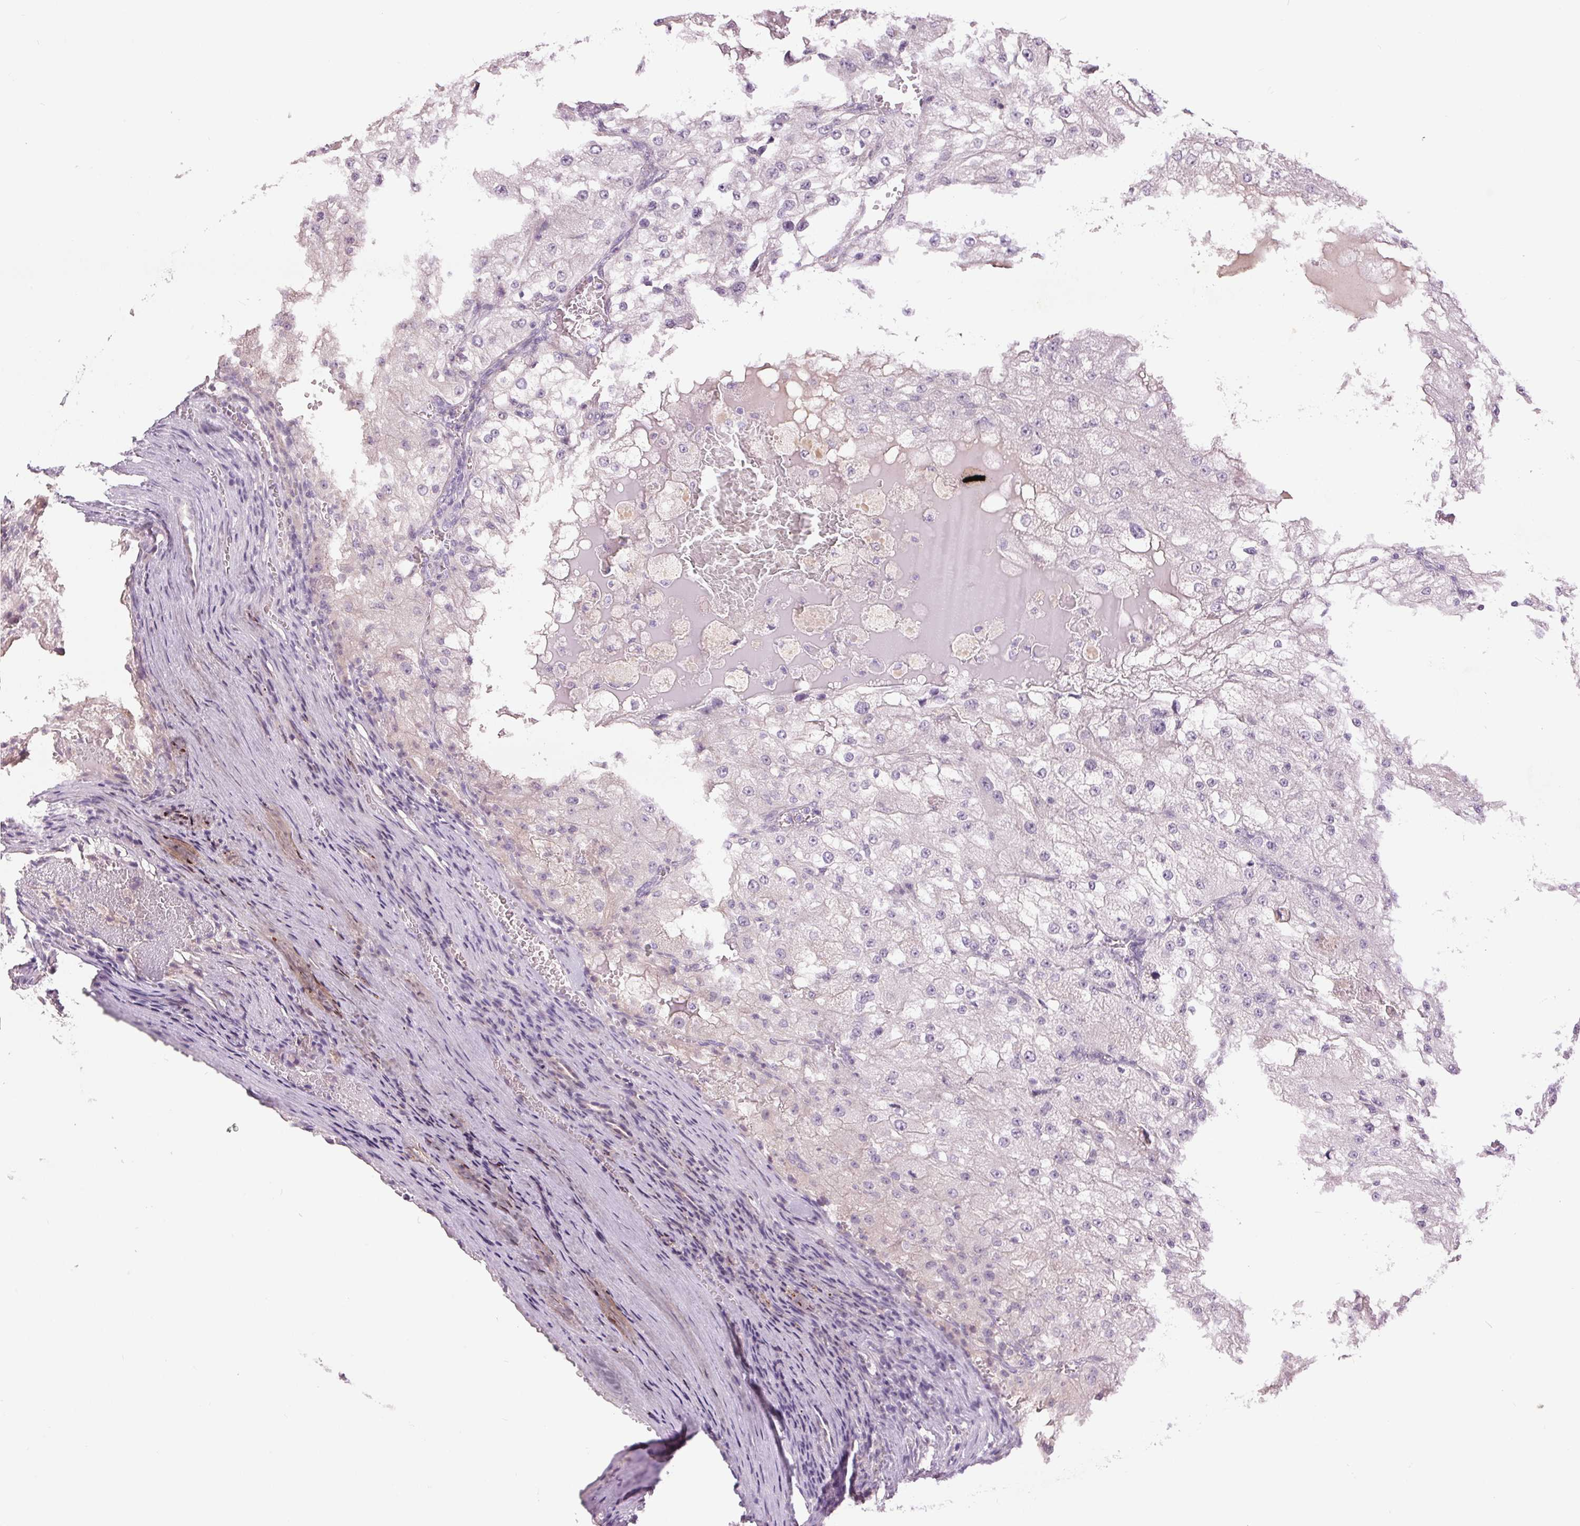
{"staining": {"intensity": "negative", "quantity": "none", "location": "none"}, "tissue": "renal cancer", "cell_type": "Tumor cells", "image_type": "cancer", "snomed": [{"axis": "morphology", "description": "Adenocarcinoma, NOS"}, {"axis": "topography", "description": "Kidney"}], "caption": "Protein analysis of adenocarcinoma (renal) displays no significant expression in tumor cells.", "gene": "FXYD4", "patient": {"sex": "female", "age": 74}}